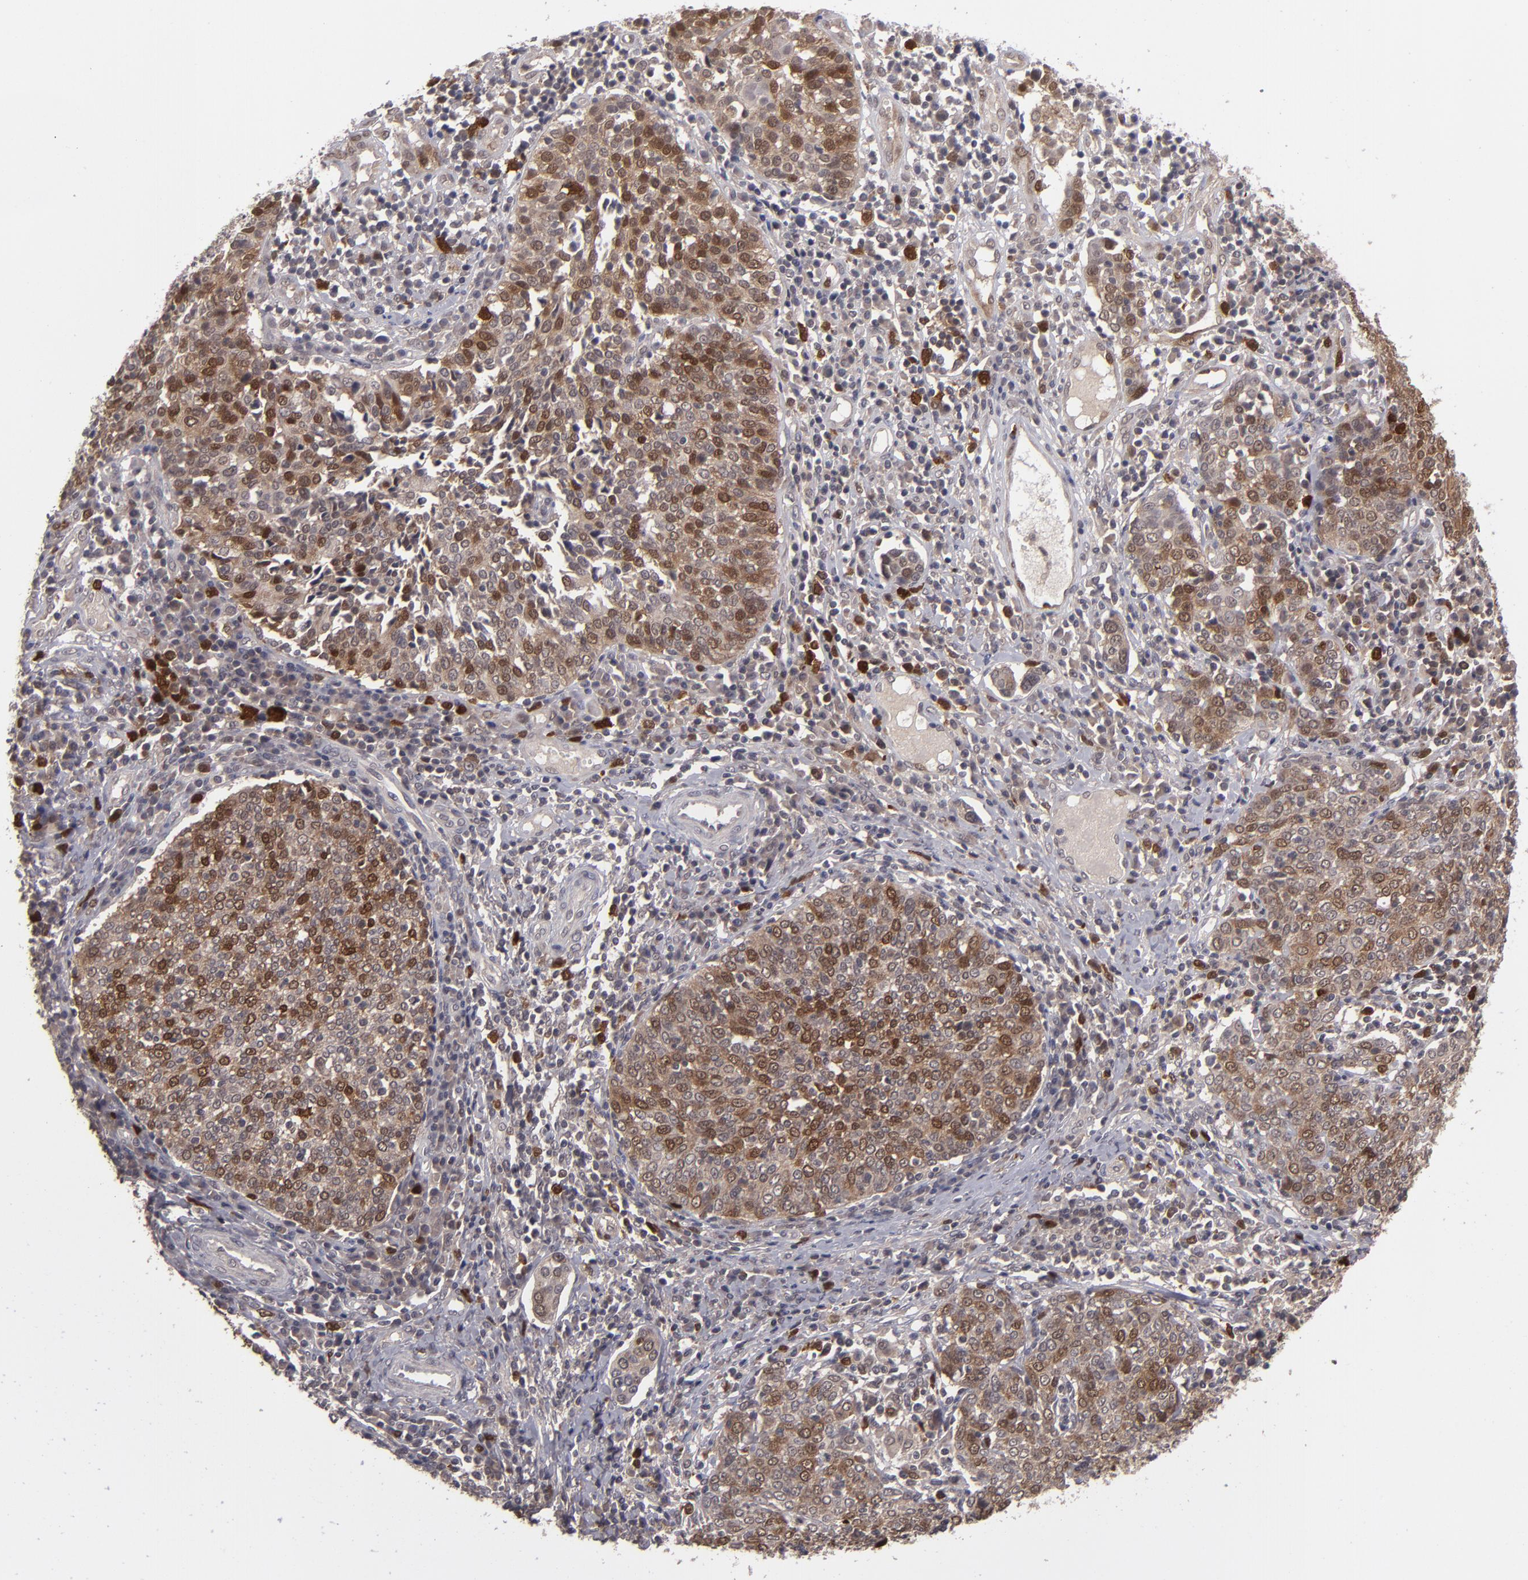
{"staining": {"intensity": "strong", "quantity": ">75%", "location": "cytoplasmic/membranous,nuclear"}, "tissue": "cervical cancer", "cell_type": "Tumor cells", "image_type": "cancer", "snomed": [{"axis": "morphology", "description": "Squamous cell carcinoma, NOS"}, {"axis": "topography", "description": "Cervix"}], "caption": "Human squamous cell carcinoma (cervical) stained with a brown dye reveals strong cytoplasmic/membranous and nuclear positive positivity in about >75% of tumor cells.", "gene": "TYMS", "patient": {"sex": "female", "age": 40}}